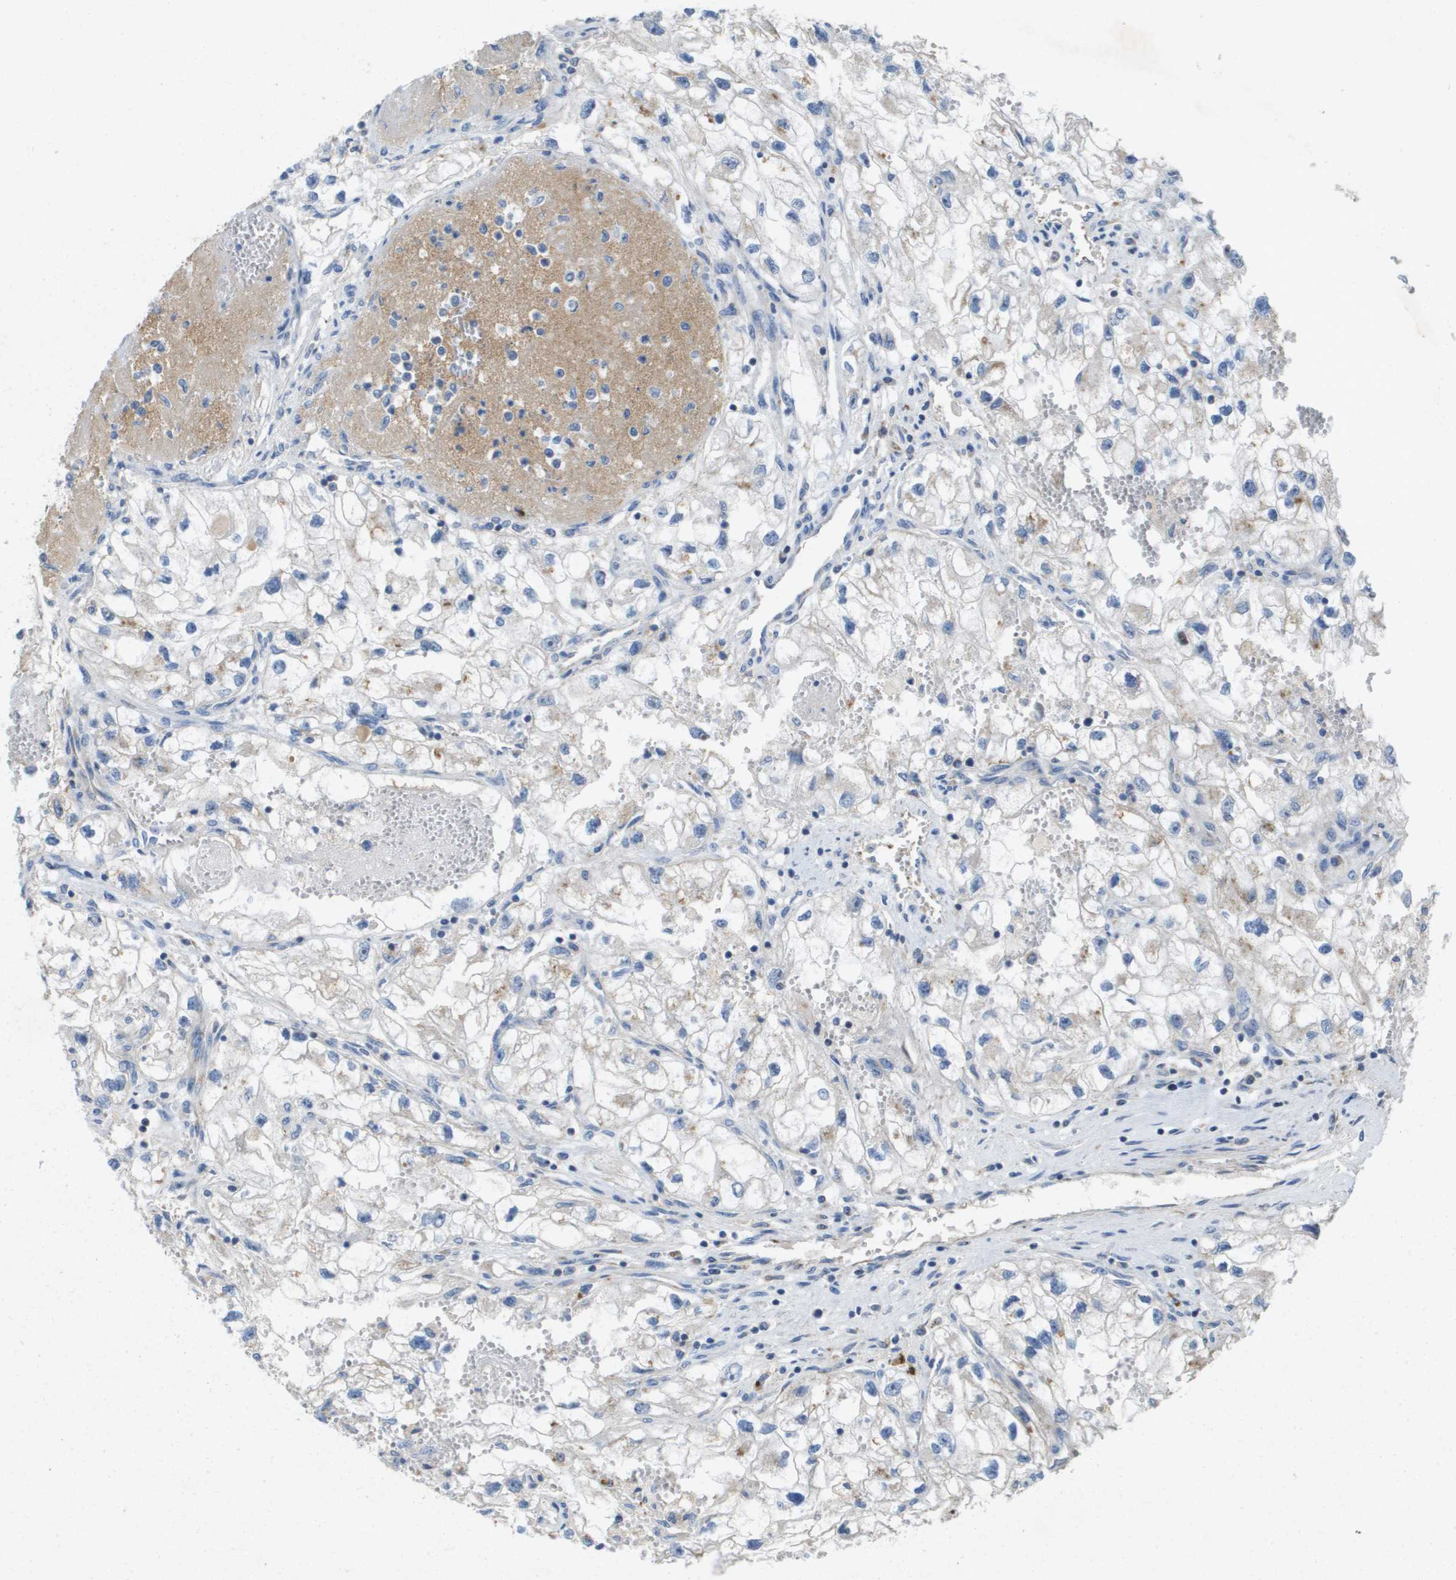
{"staining": {"intensity": "negative", "quantity": "none", "location": "none"}, "tissue": "renal cancer", "cell_type": "Tumor cells", "image_type": "cancer", "snomed": [{"axis": "morphology", "description": "Adenocarcinoma, NOS"}, {"axis": "topography", "description": "Kidney"}], "caption": "High magnification brightfield microscopy of renal cancer stained with DAB (3,3'-diaminobenzidine) (brown) and counterstained with hematoxylin (blue): tumor cells show no significant expression.", "gene": "B3GNT5", "patient": {"sex": "female", "age": 70}}